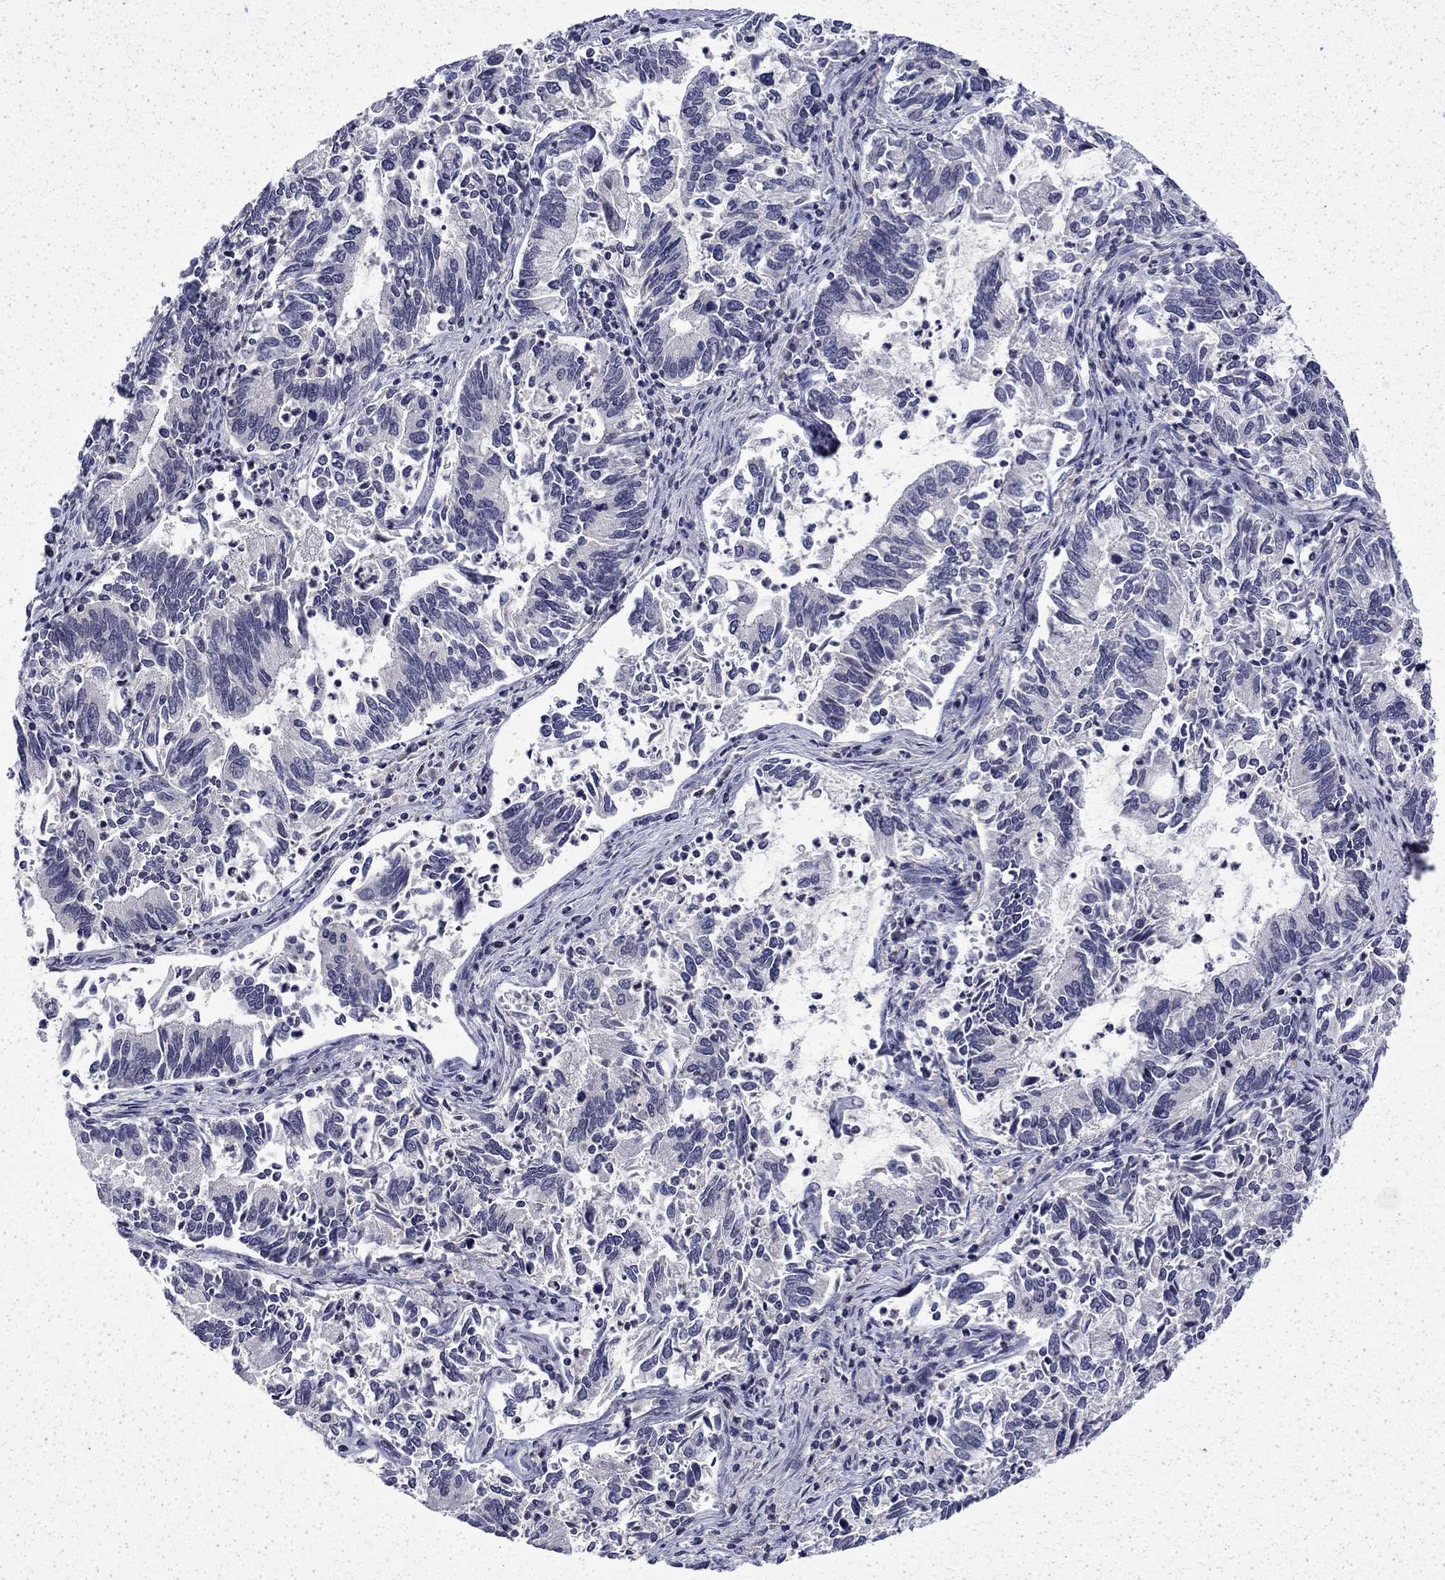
{"staining": {"intensity": "negative", "quantity": "none", "location": "none"}, "tissue": "cervical cancer", "cell_type": "Tumor cells", "image_type": "cancer", "snomed": [{"axis": "morphology", "description": "Adenocarcinoma, NOS"}, {"axis": "topography", "description": "Cervix"}], "caption": "IHC micrograph of cervical cancer stained for a protein (brown), which exhibits no expression in tumor cells.", "gene": "CHAT", "patient": {"sex": "female", "age": 42}}